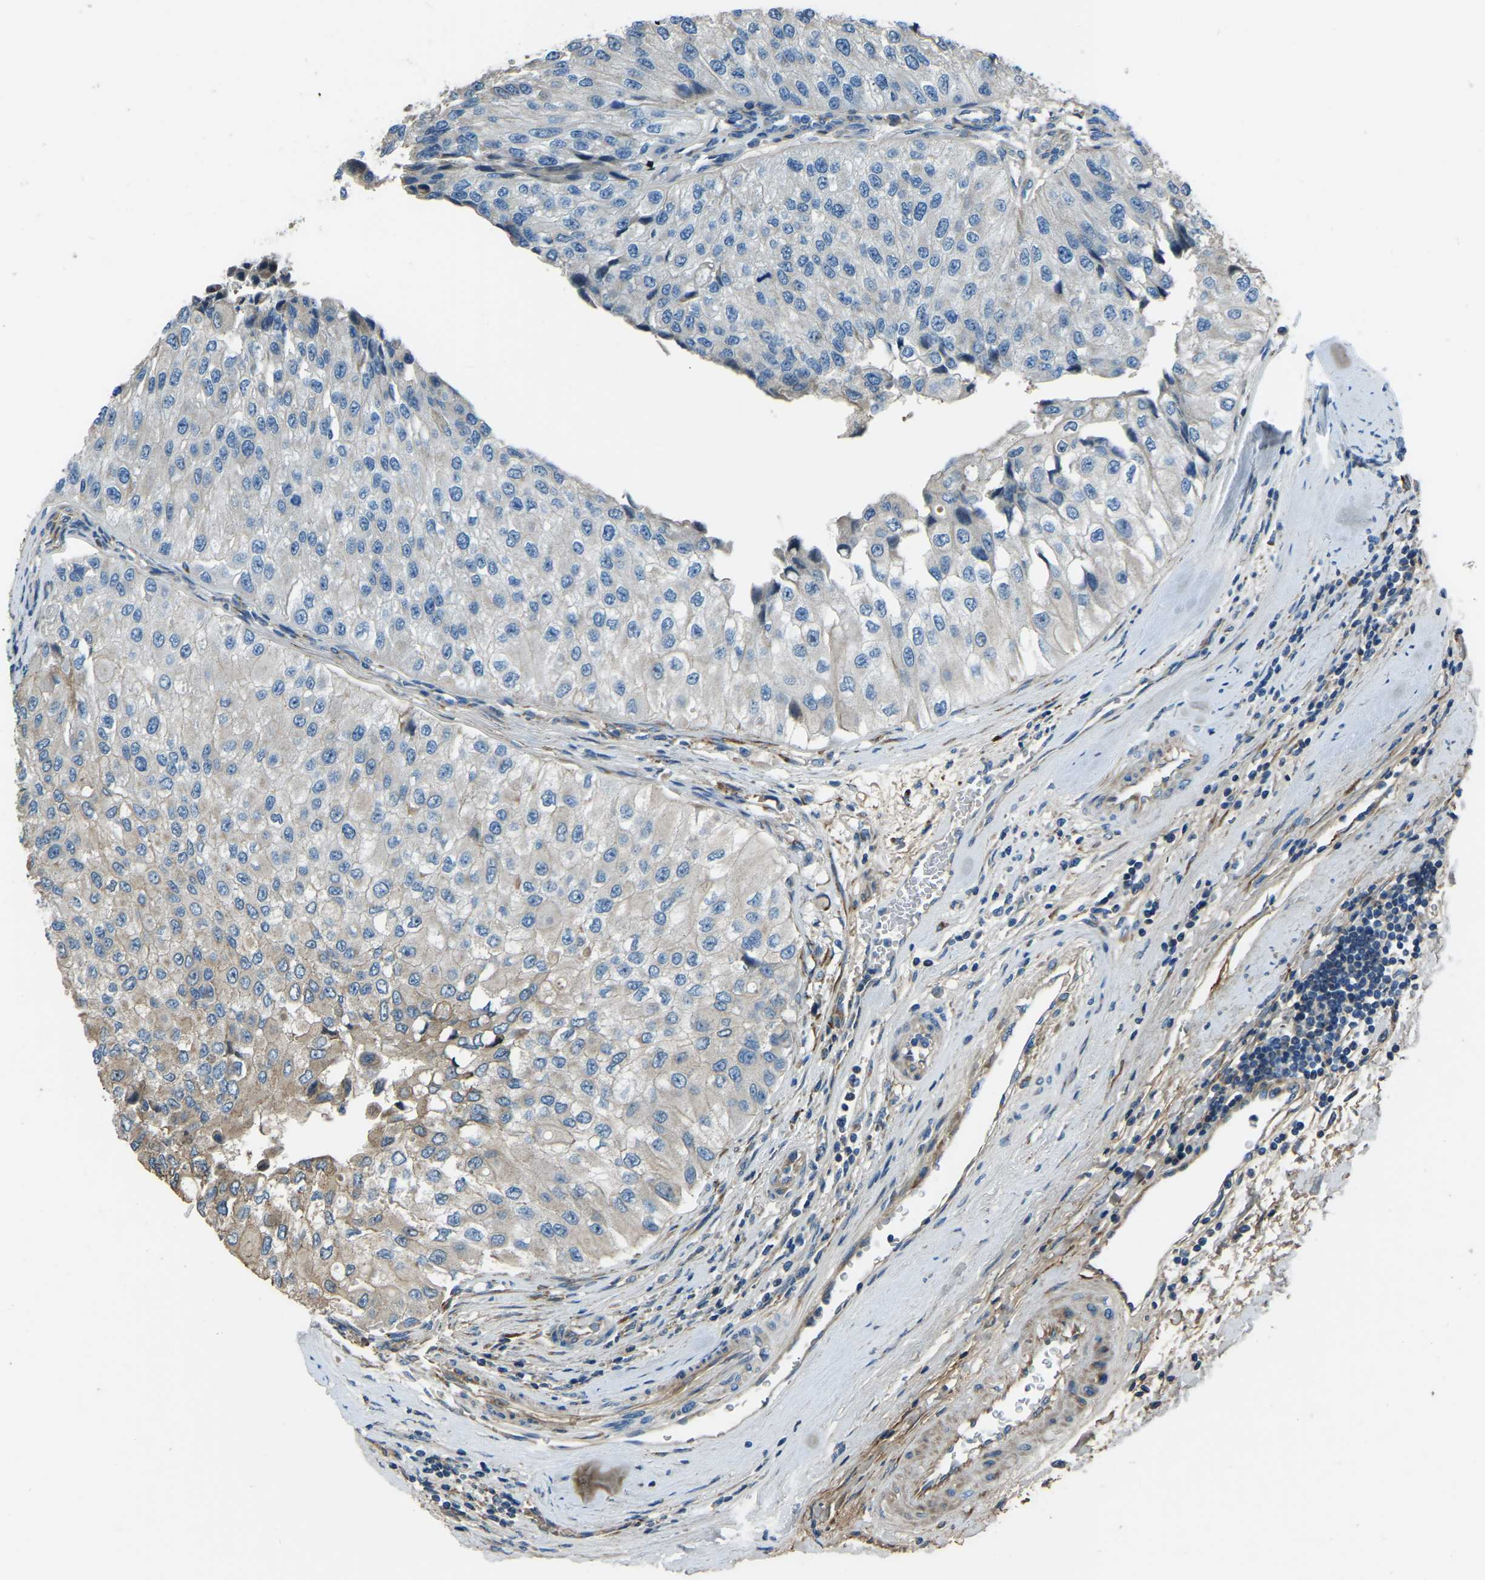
{"staining": {"intensity": "negative", "quantity": "none", "location": "none"}, "tissue": "urothelial cancer", "cell_type": "Tumor cells", "image_type": "cancer", "snomed": [{"axis": "morphology", "description": "Urothelial carcinoma, High grade"}, {"axis": "topography", "description": "Kidney"}, {"axis": "topography", "description": "Urinary bladder"}], "caption": "Protein analysis of urothelial cancer displays no significant positivity in tumor cells.", "gene": "COL3A1", "patient": {"sex": "male", "age": 77}}